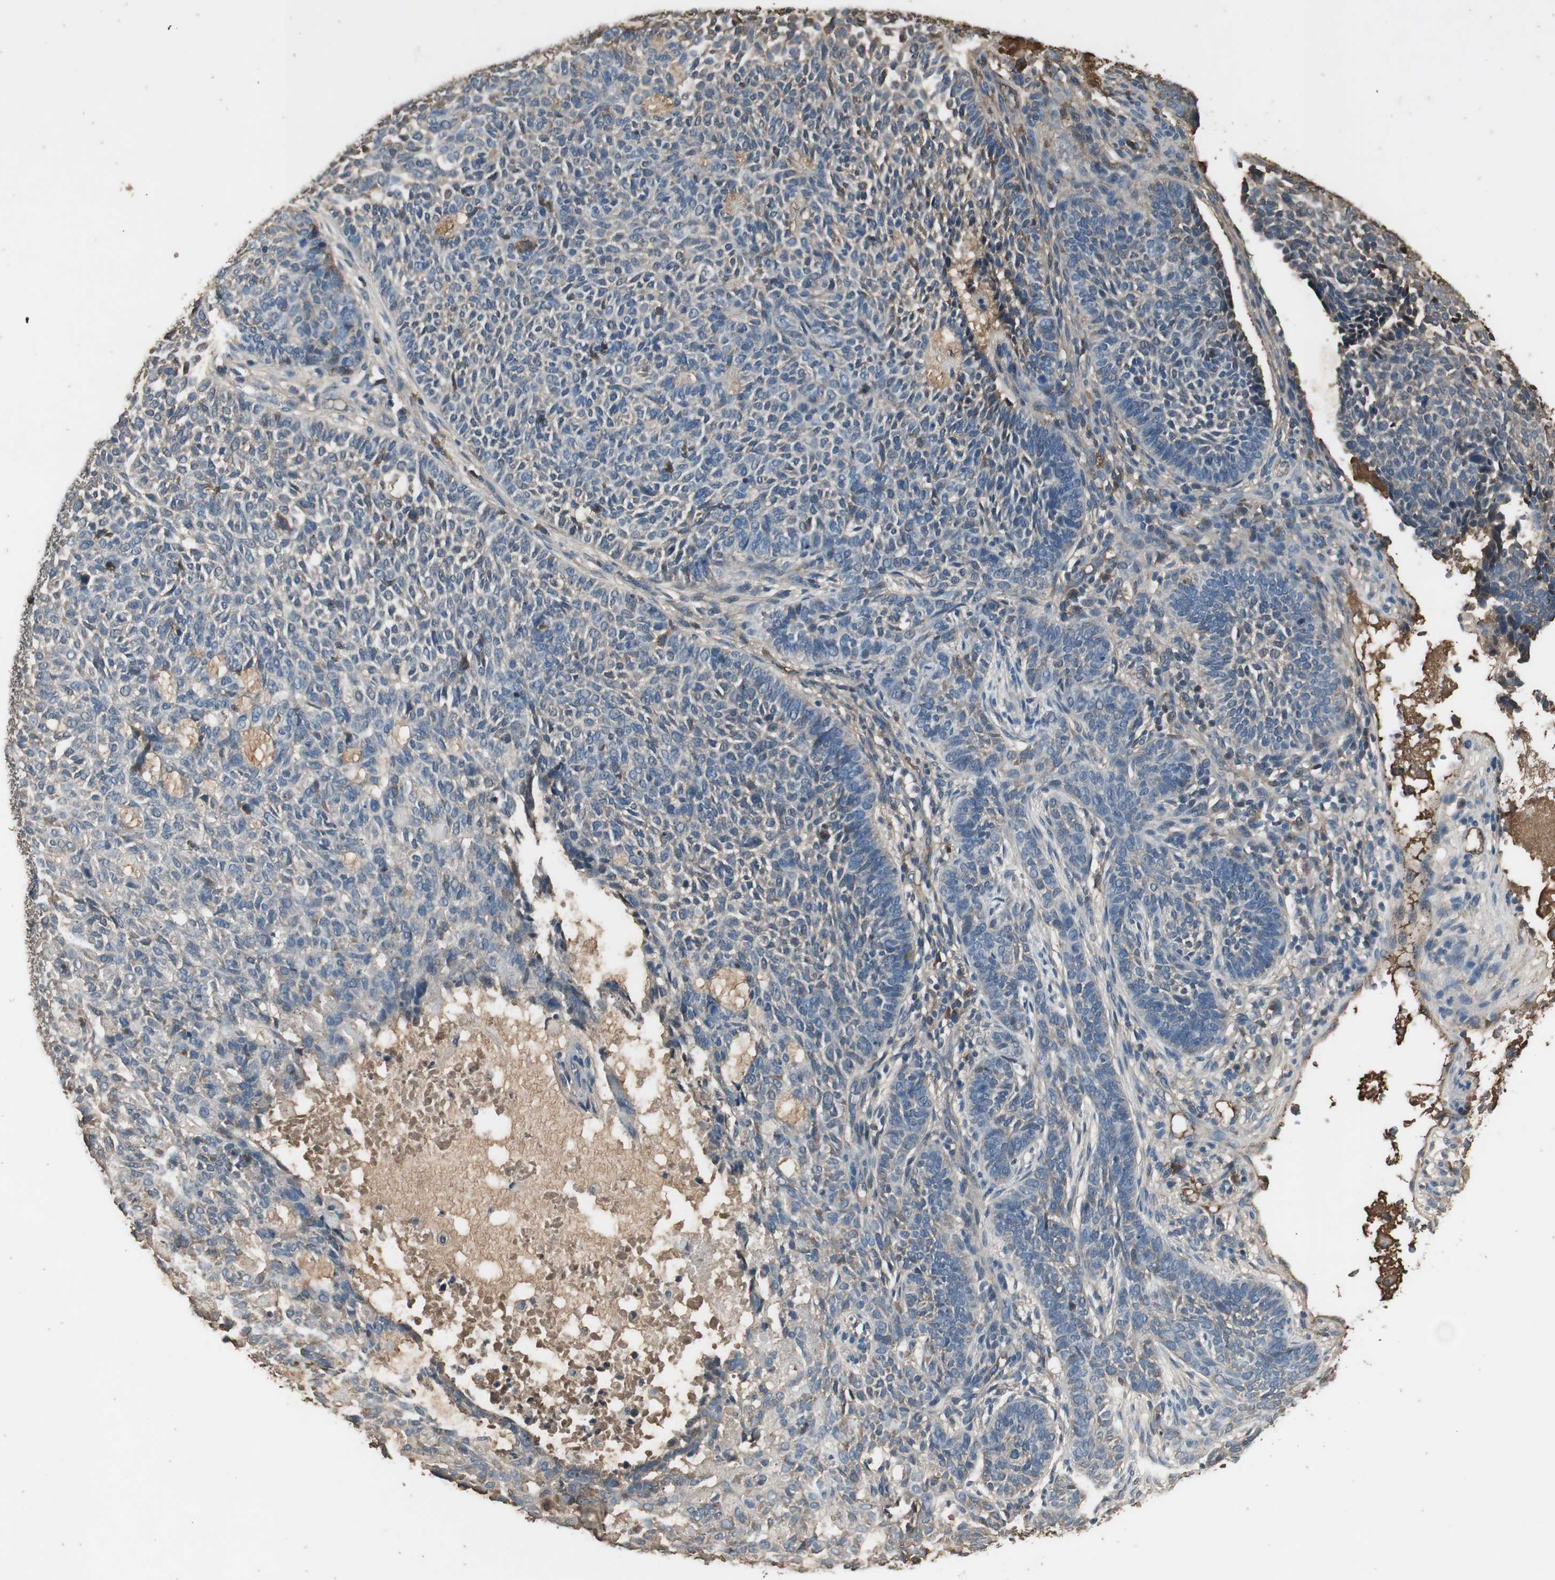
{"staining": {"intensity": "negative", "quantity": "none", "location": "none"}, "tissue": "skin cancer", "cell_type": "Tumor cells", "image_type": "cancer", "snomed": [{"axis": "morphology", "description": "Basal cell carcinoma"}, {"axis": "topography", "description": "Skin"}], "caption": "Tumor cells show no significant staining in skin cancer. The staining is performed using DAB brown chromogen with nuclei counter-stained in using hematoxylin.", "gene": "MMP14", "patient": {"sex": "male", "age": 87}}